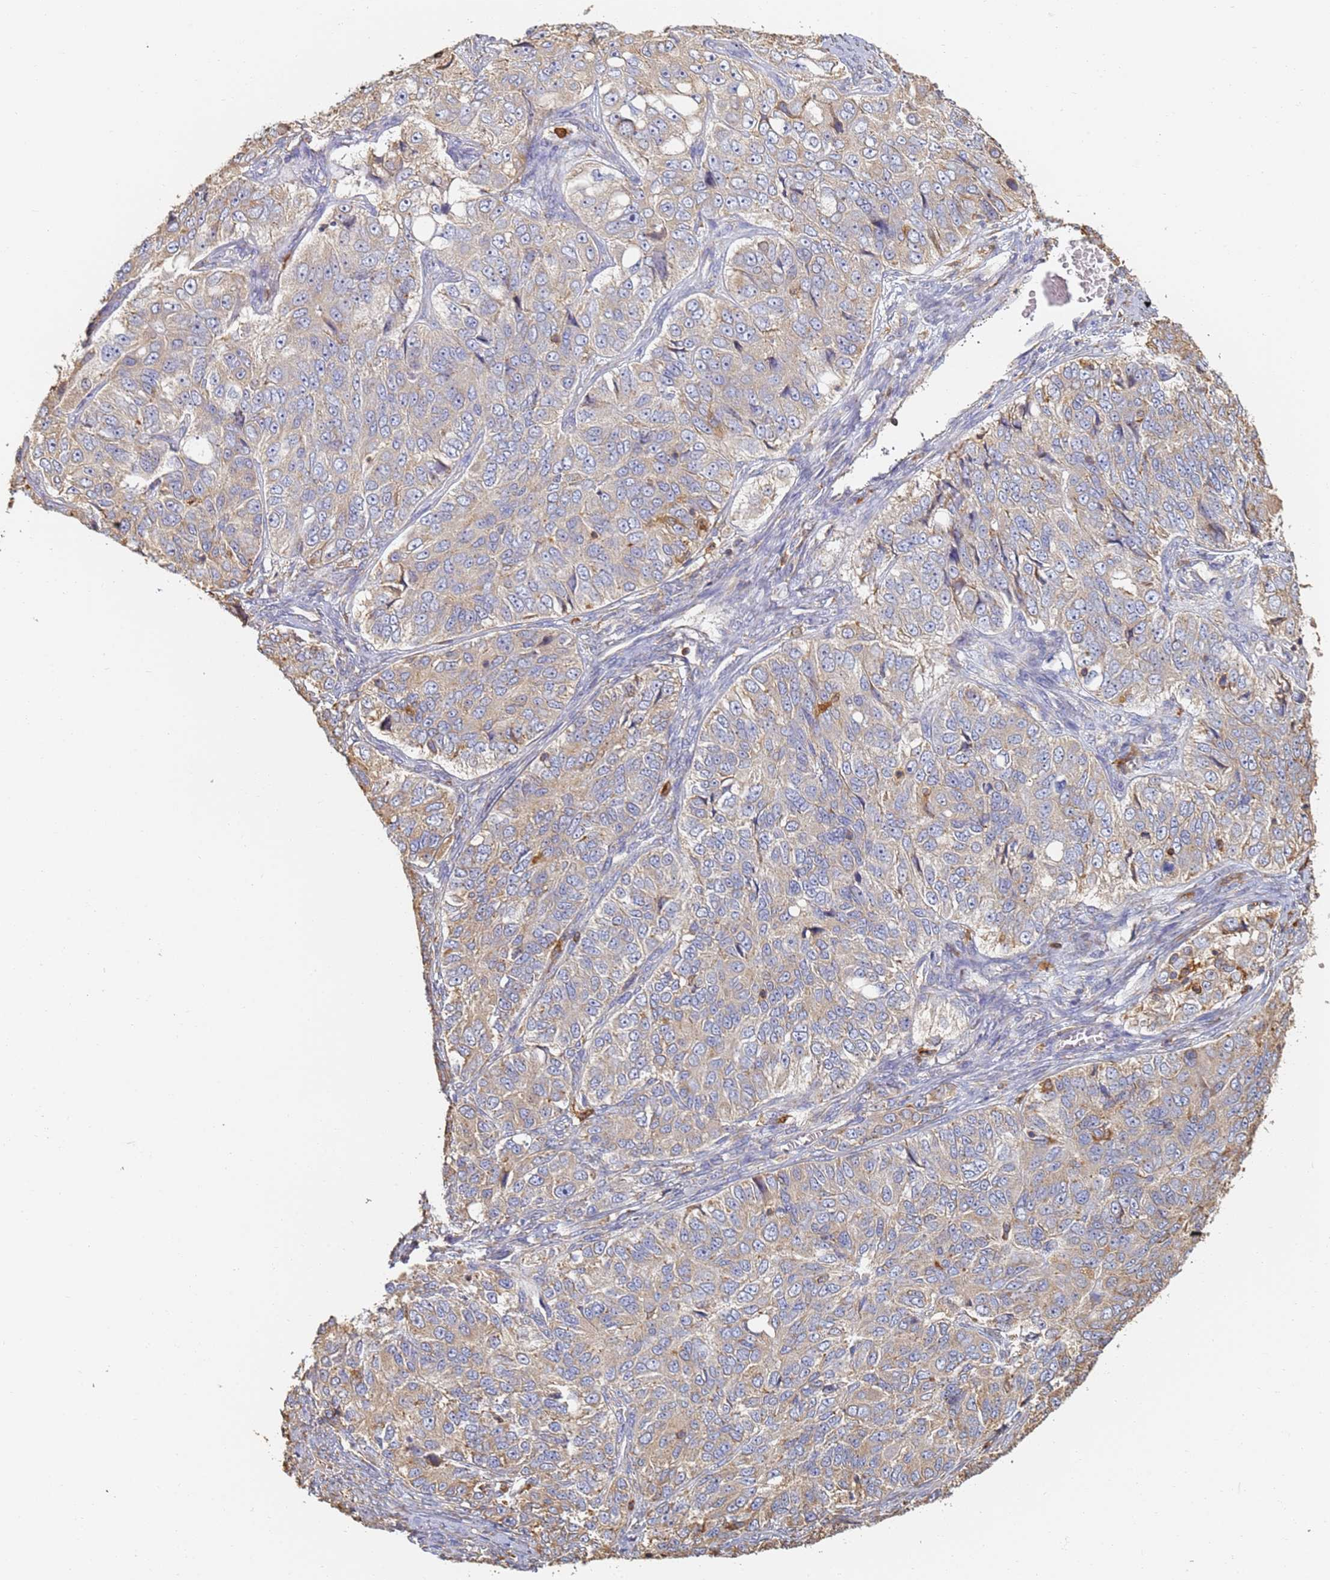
{"staining": {"intensity": "negative", "quantity": "none", "location": "none"}, "tissue": "ovarian cancer", "cell_type": "Tumor cells", "image_type": "cancer", "snomed": [{"axis": "morphology", "description": "Carcinoma, endometroid"}, {"axis": "topography", "description": "Ovary"}], "caption": "A photomicrograph of ovarian cancer stained for a protein displays no brown staining in tumor cells.", "gene": "BIN2", "patient": {"sex": "female", "age": 51}}